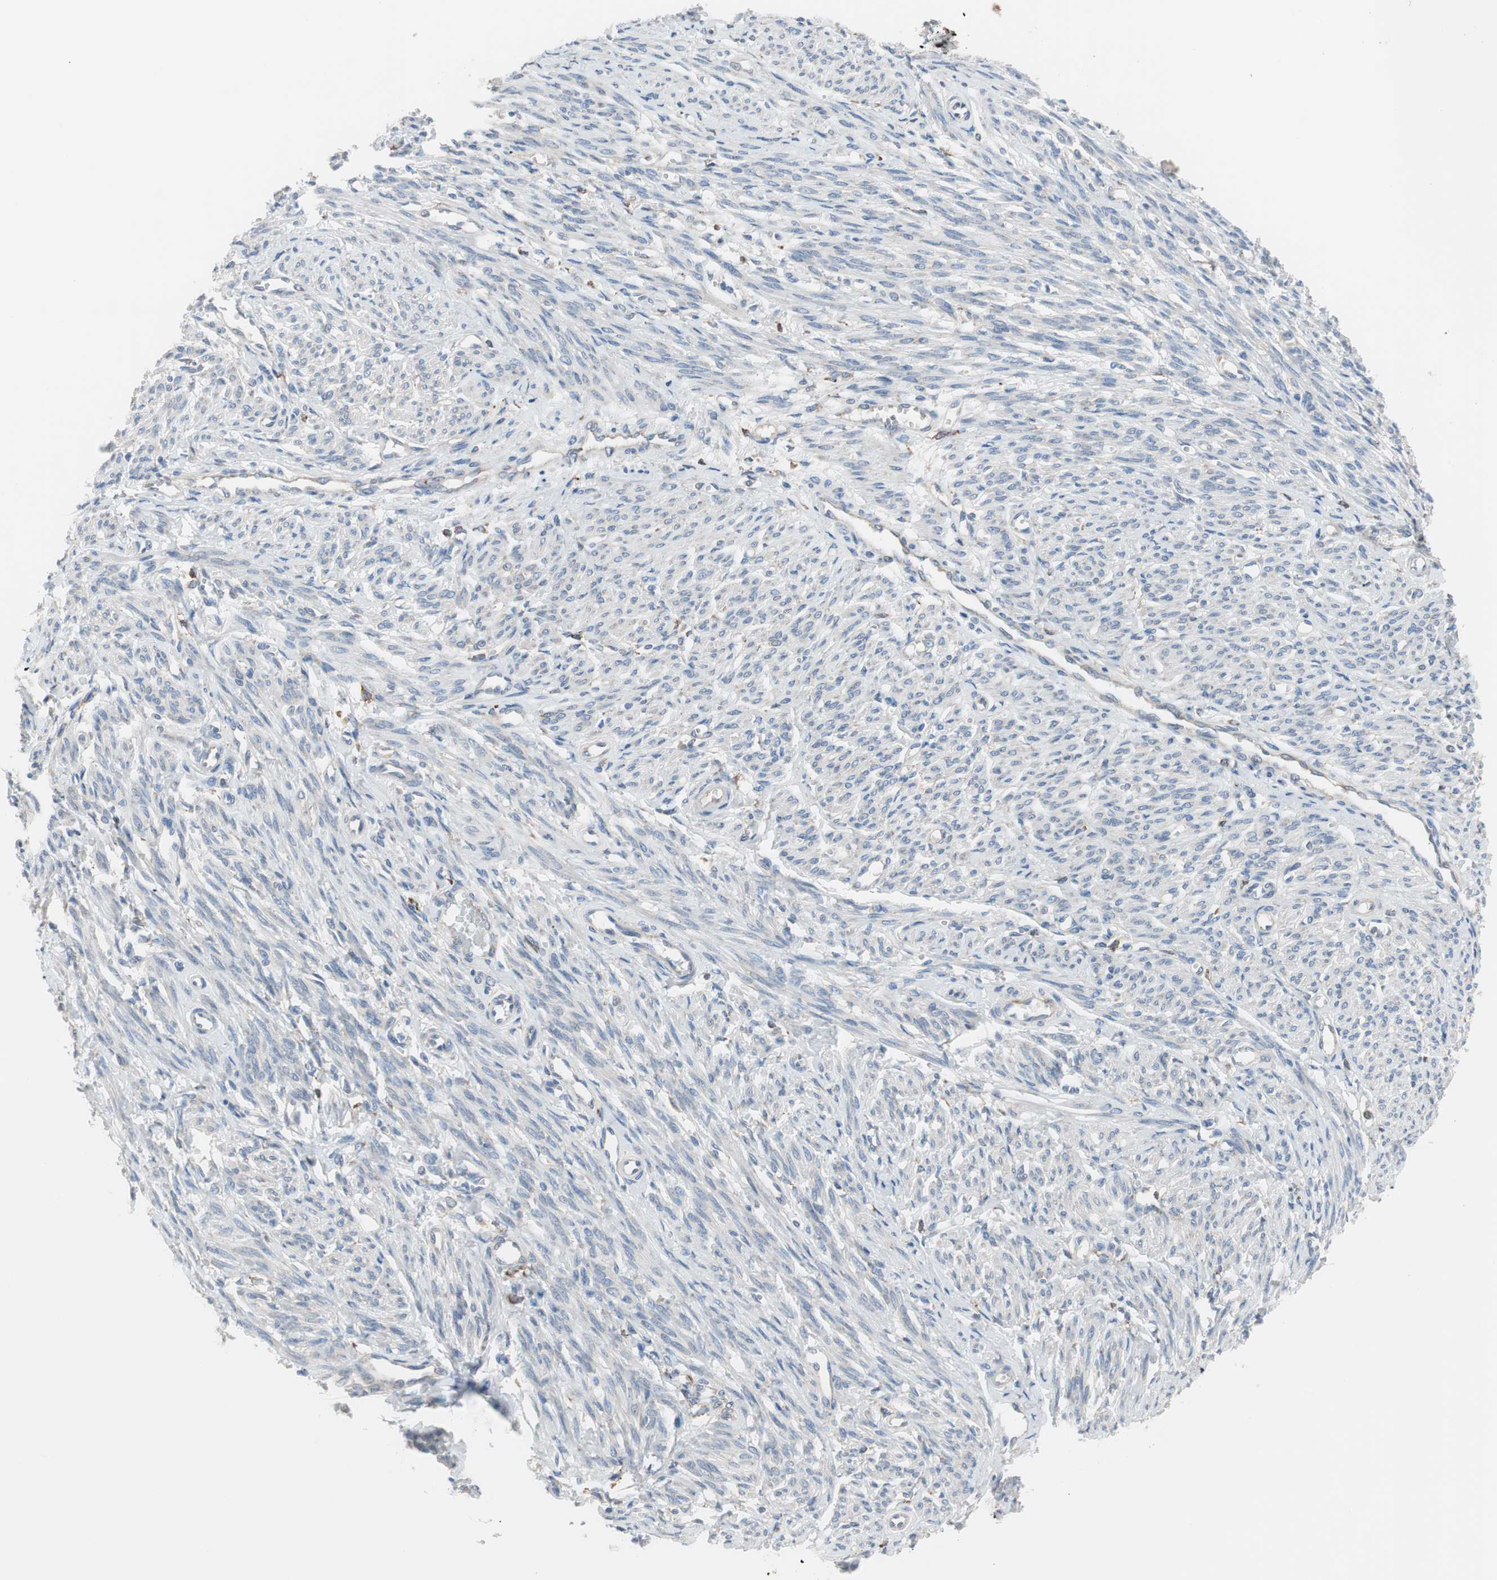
{"staining": {"intensity": "weak", "quantity": "<25%", "location": "cytoplasmic/membranous"}, "tissue": "smooth muscle", "cell_type": "Smooth muscle cells", "image_type": "normal", "snomed": [{"axis": "morphology", "description": "Normal tissue, NOS"}, {"axis": "topography", "description": "Smooth muscle"}], "caption": "High magnification brightfield microscopy of normal smooth muscle stained with DAB (brown) and counterstained with hematoxylin (blue): smooth muscle cells show no significant staining. Brightfield microscopy of IHC stained with DAB (brown) and hematoxylin (blue), captured at high magnification.", "gene": "SLC27A4", "patient": {"sex": "female", "age": 65}}